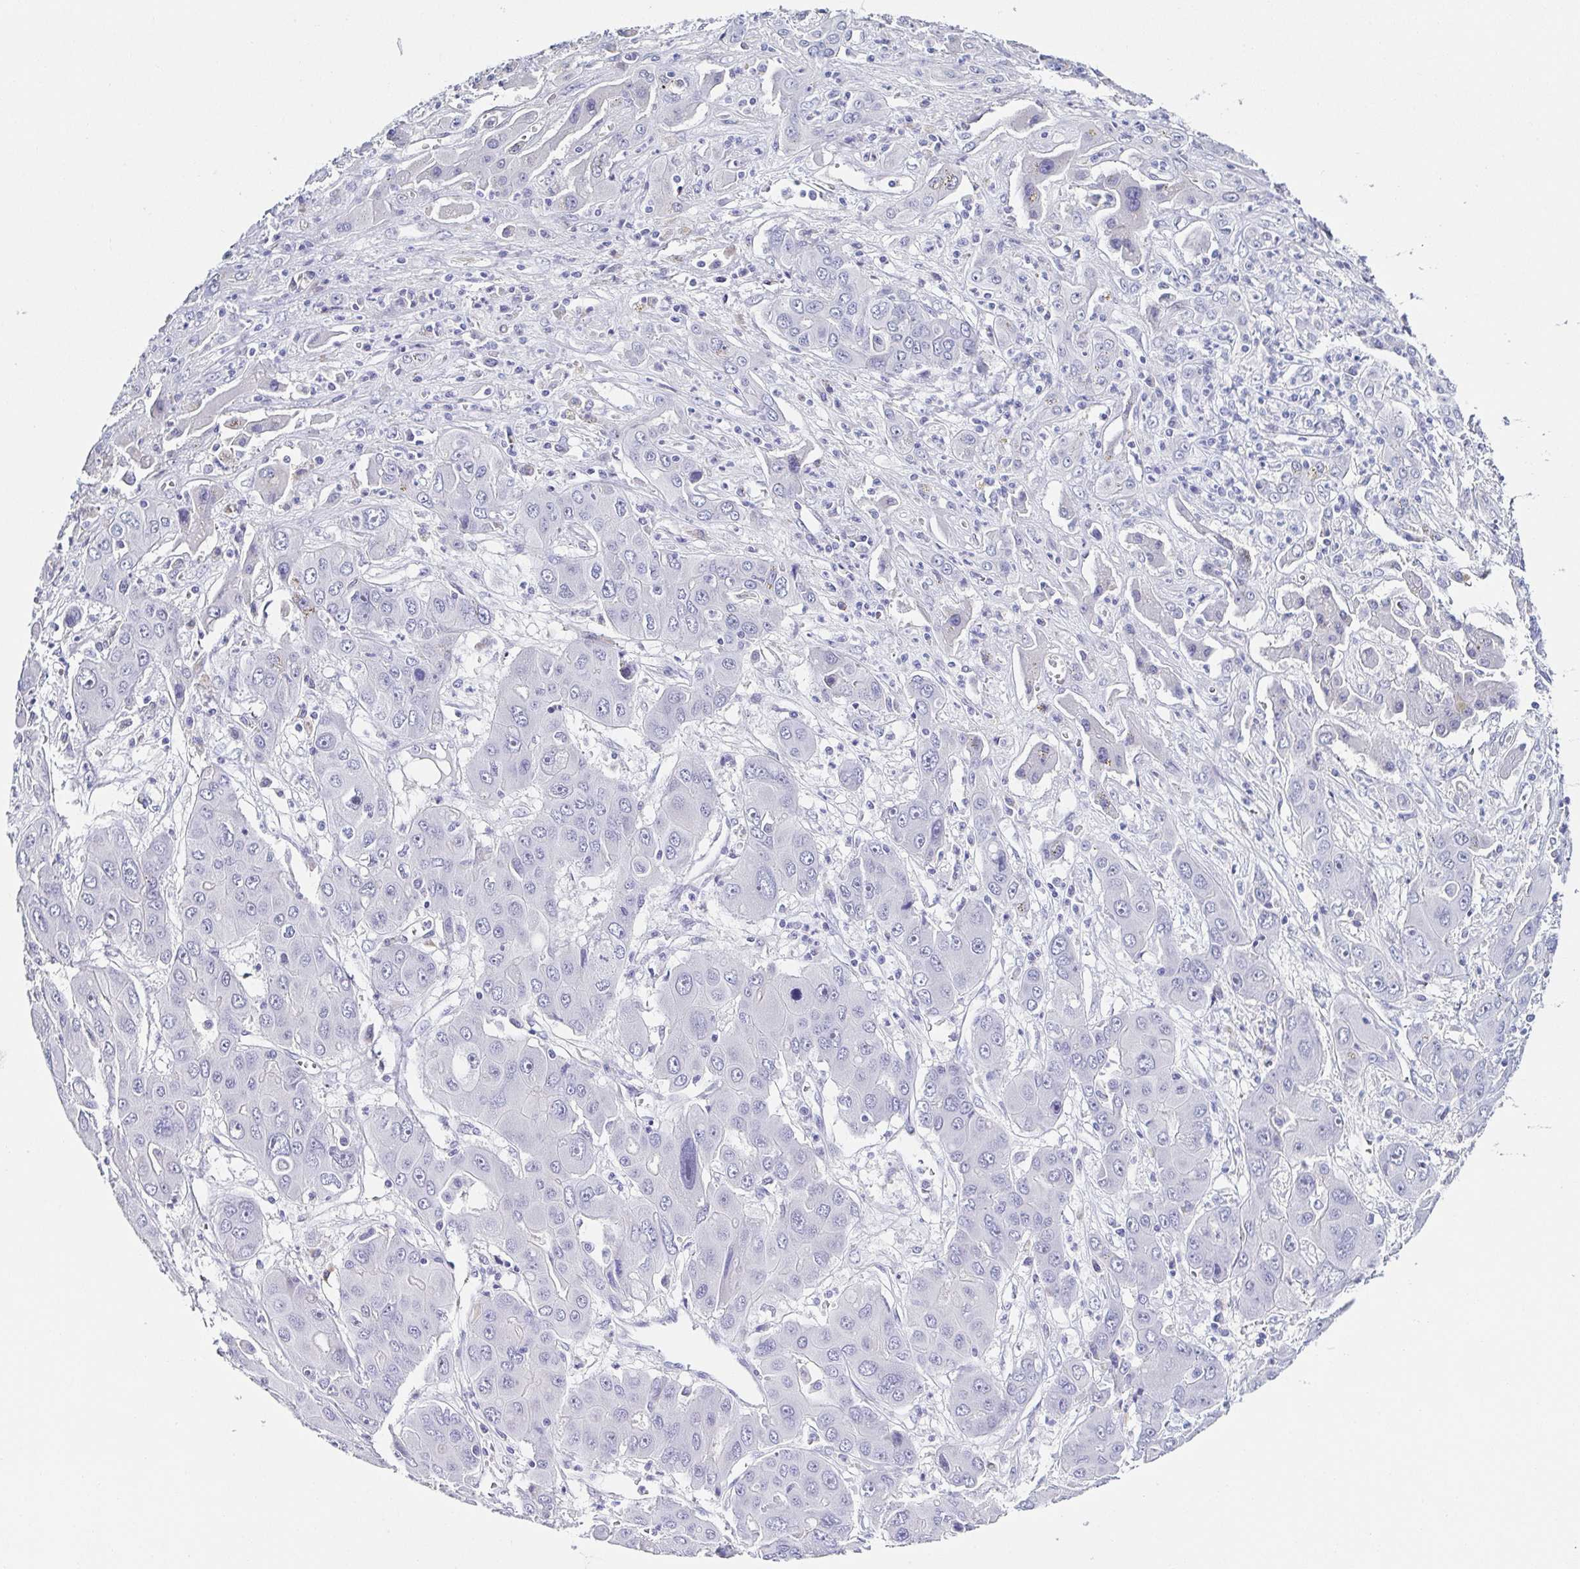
{"staining": {"intensity": "negative", "quantity": "none", "location": "none"}, "tissue": "liver cancer", "cell_type": "Tumor cells", "image_type": "cancer", "snomed": [{"axis": "morphology", "description": "Cholangiocarcinoma"}, {"axis": "topography", "description": "Liver"}], "caption": "Tumor cells show no significant positivity in liver cancer (cholangiocarcinoma).", "gene": "TNNT2", "patient": {"sex": "male", "age": 67}}